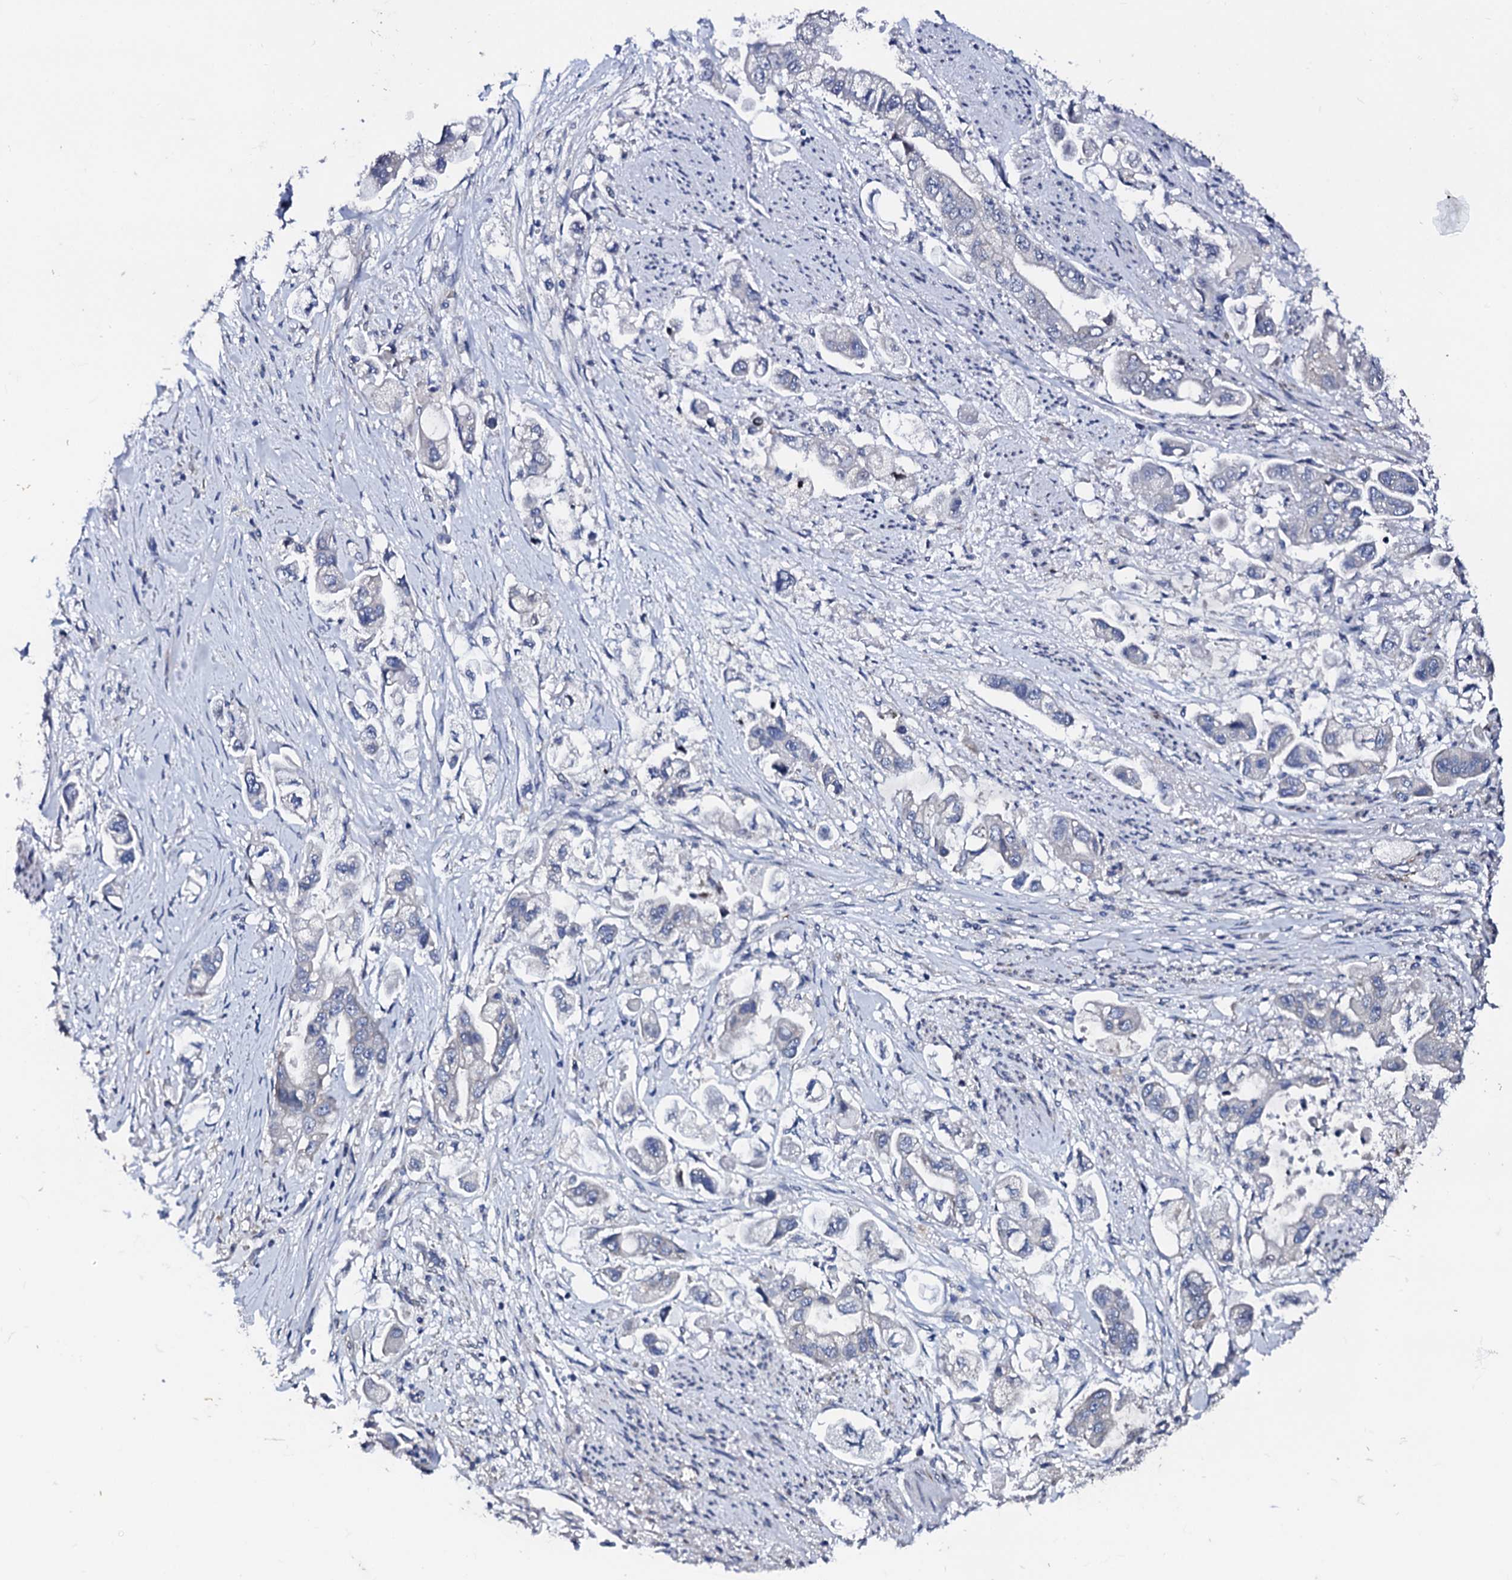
{"staining": {"intensity": "negative", "quantity": "none", "location": "none"}, "tissue": "stomach cancer", "cell_type": "Tumor cells", "image_type": "cancer", "snomed": [{"axis": "morphology", "description": "Adenocarcinoma, NOS"}, {"axis": "topography", "description": "Stomach"}], "caption": "Histopathology image shows no significant protein staining in tumor cells of adenocarcinoma (stomach).", "gene": "NUP58", "patient": {"sex": "male", "age": 62}}